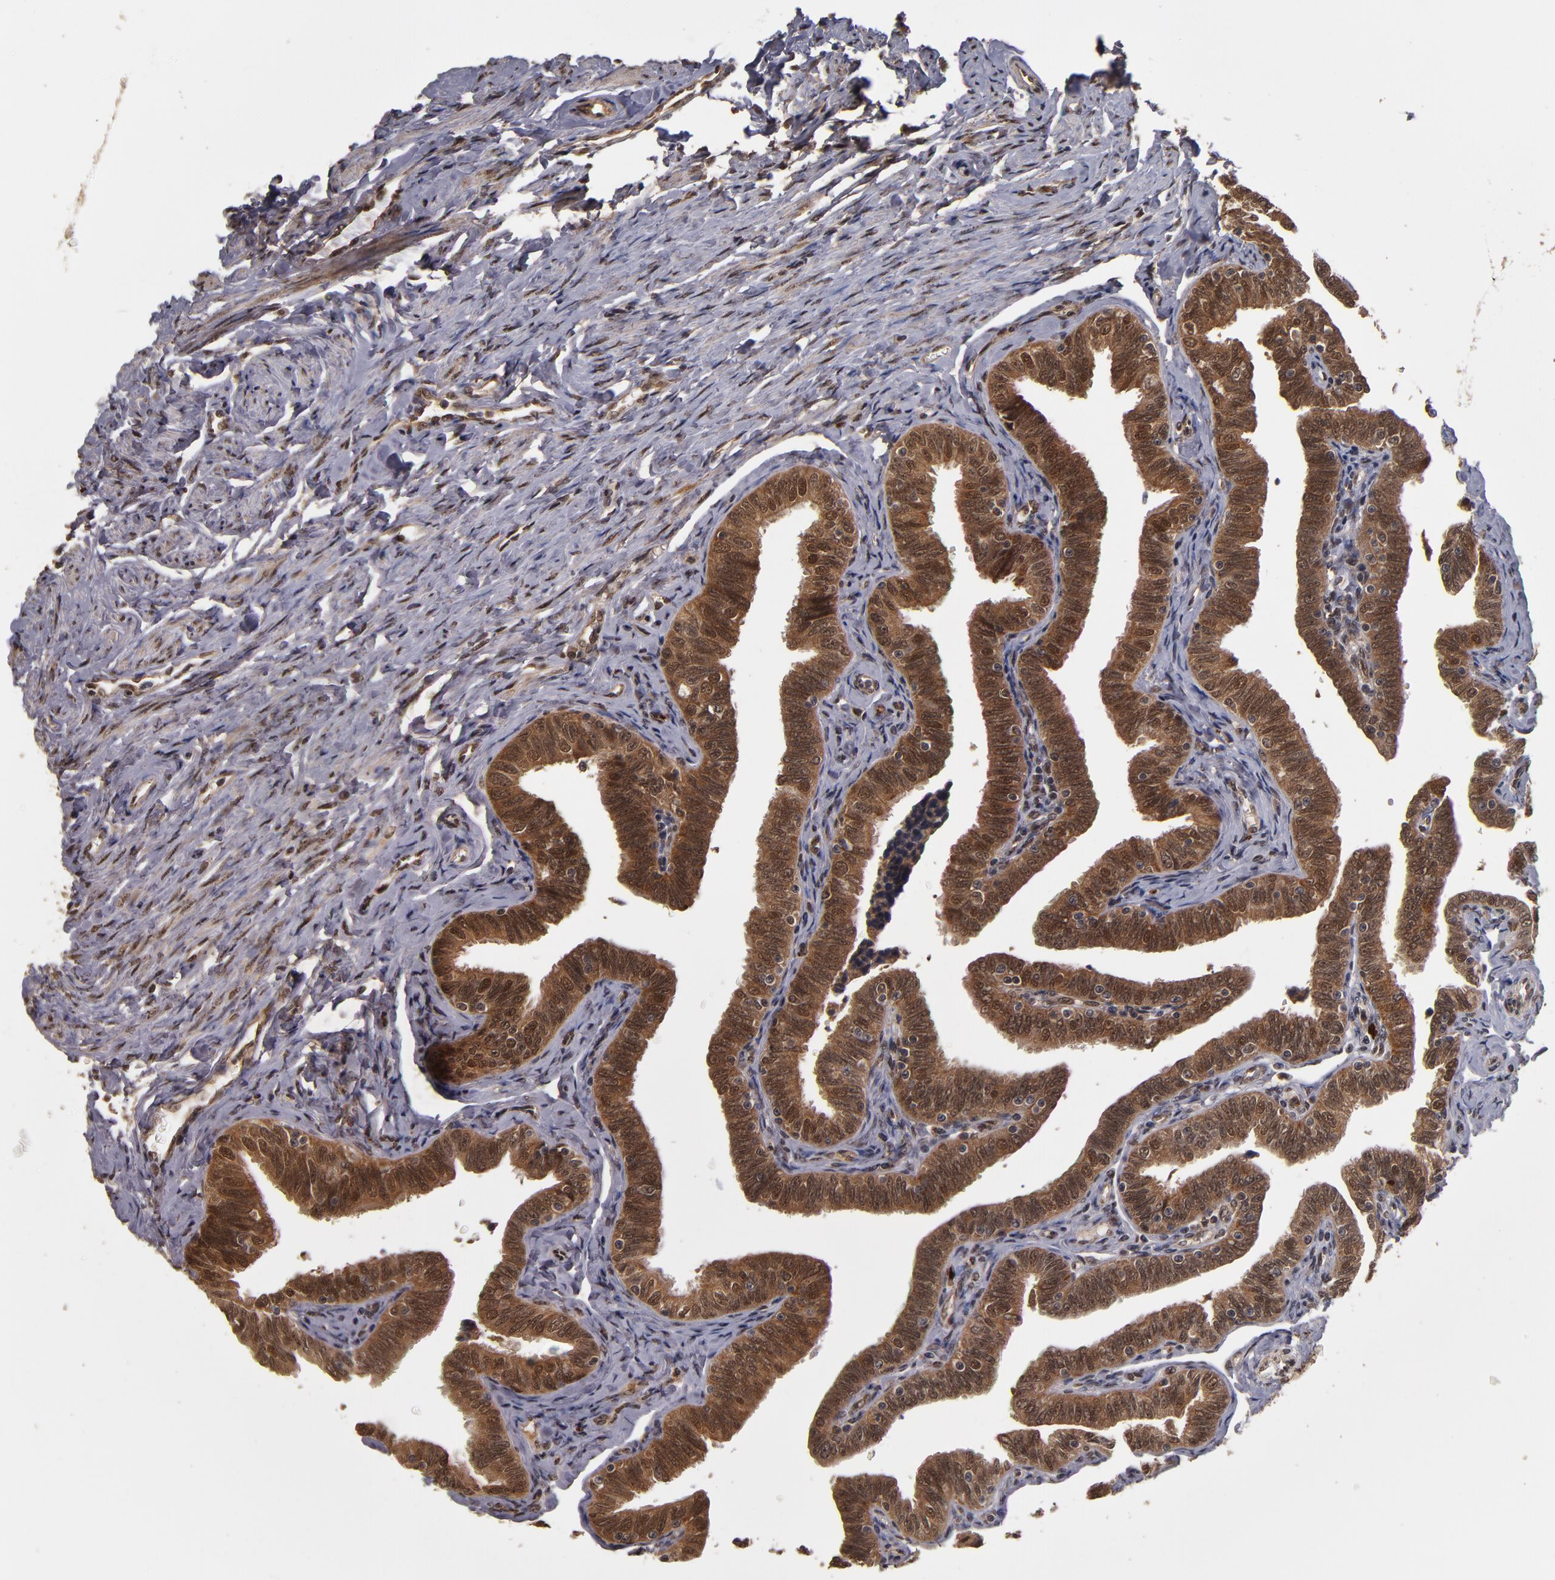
{"staining": {"intensity": "strong", "quantity": ">75%", "location": "cytoplasmic/membranous,nuclear"}, "tissue": "fallopian tube", "cell_type": "Glandular cells", "image_type": "normal", "snomed": [{"axis": "morphology", "description": "Normal tissue, NOS"}, {"axis": "topography", "description": "Fallopian tube"}, {"axis": "topography", "description": "Ovary"}], "caption": "Fallopian tube stained with DAB IHC displays high levels of strong cytoplasmic/membranous,nuclear positivity in about >75% of glandular cells.", "gene": "CUL5", "patient": {"sex": "female", "age": 69}}